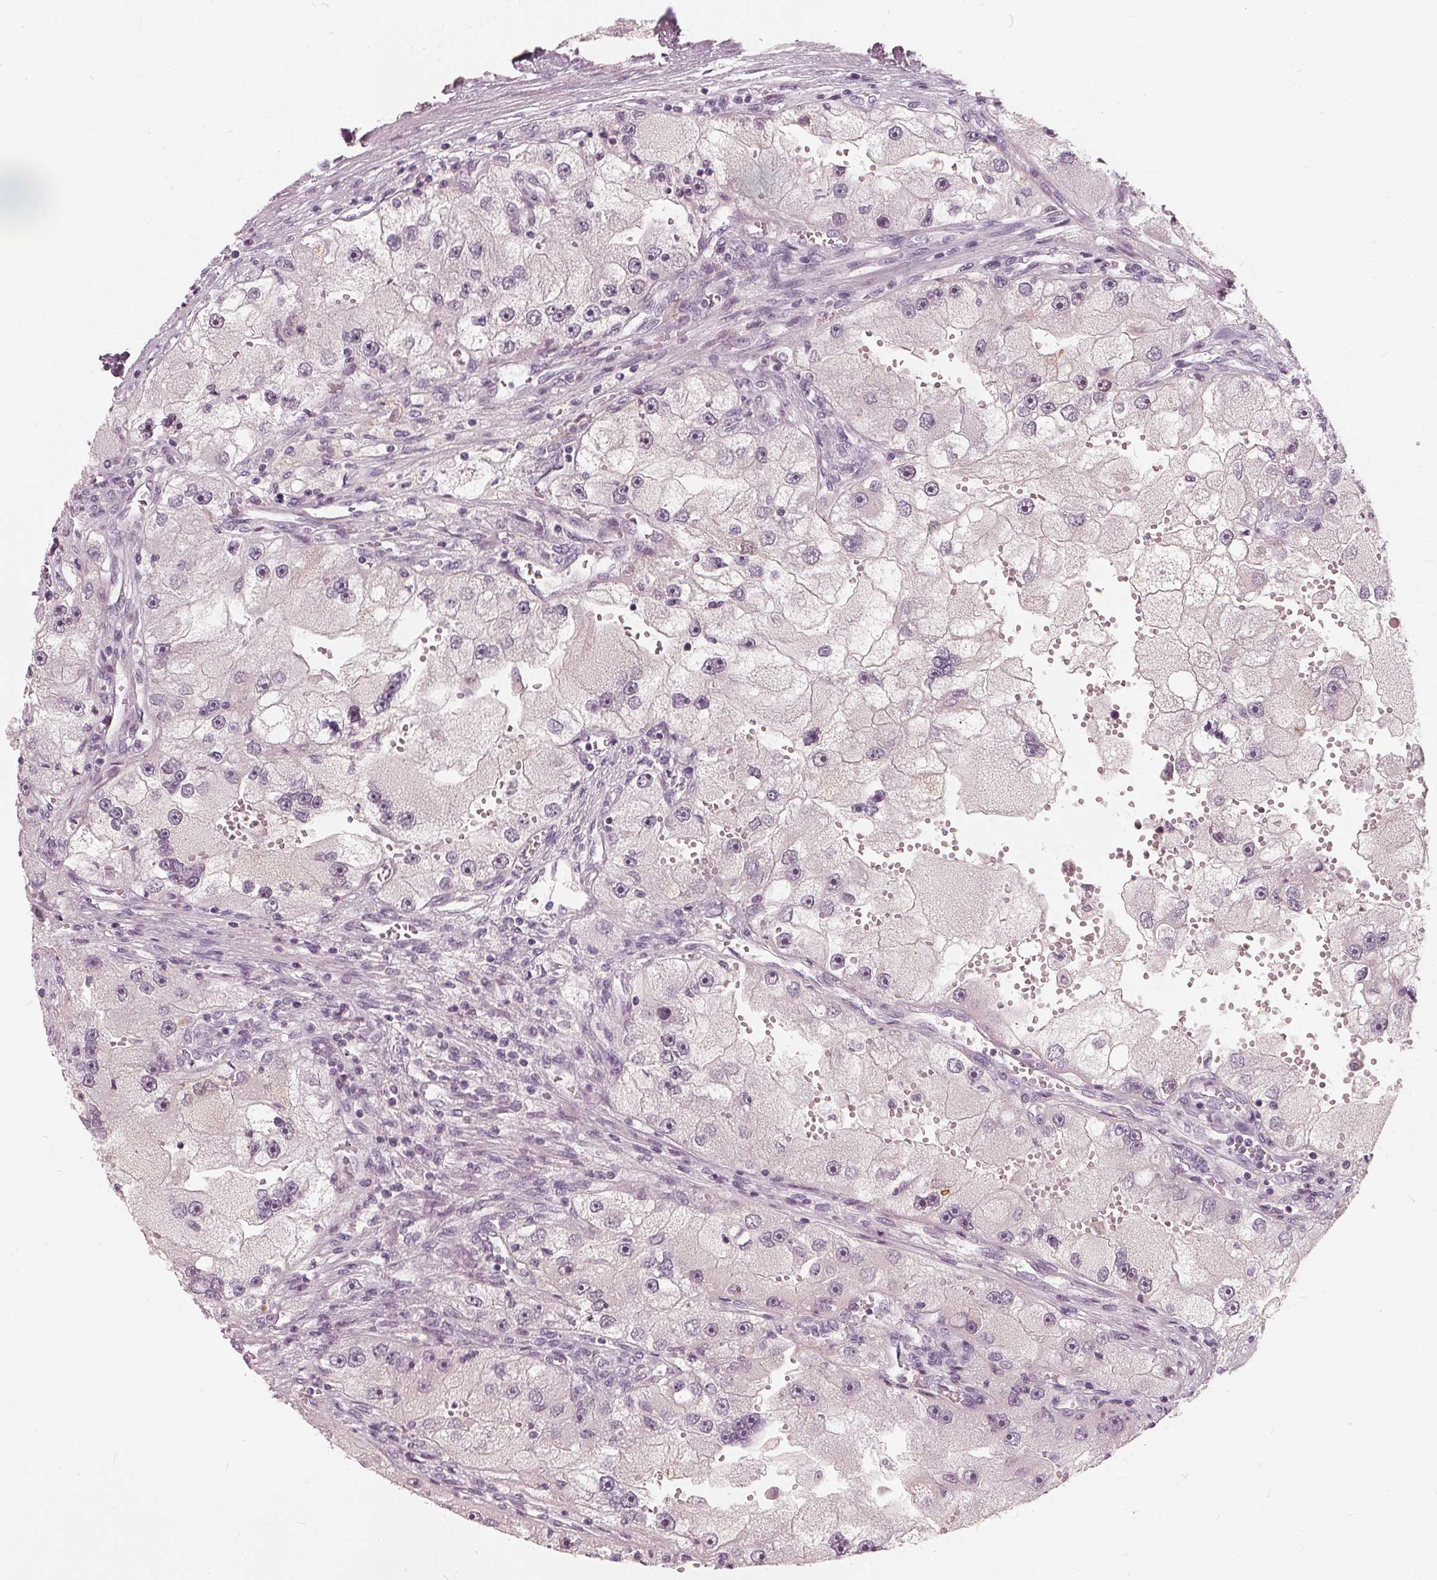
{"staining": {"intensity": "negative", "quantity": "none", "location": "none"}, "tissue": "renal cancer", "cell_type": "Tumor cells", "image_type": "cancer", "snomed": [{"axis": "morphology", "description": "Adenocarcinoma, NOS"}, {"axis": "topography", "description": "Kidney"}], "caption": "An immunohistochemistry (IHC) image of renal cancer (adenocarcinoma) is shown. There is no staining in tumor cells of renal cancer (adenocarcinoma).", "gene": "SAT2", "patient": {"sex": "male", "age": 63}}